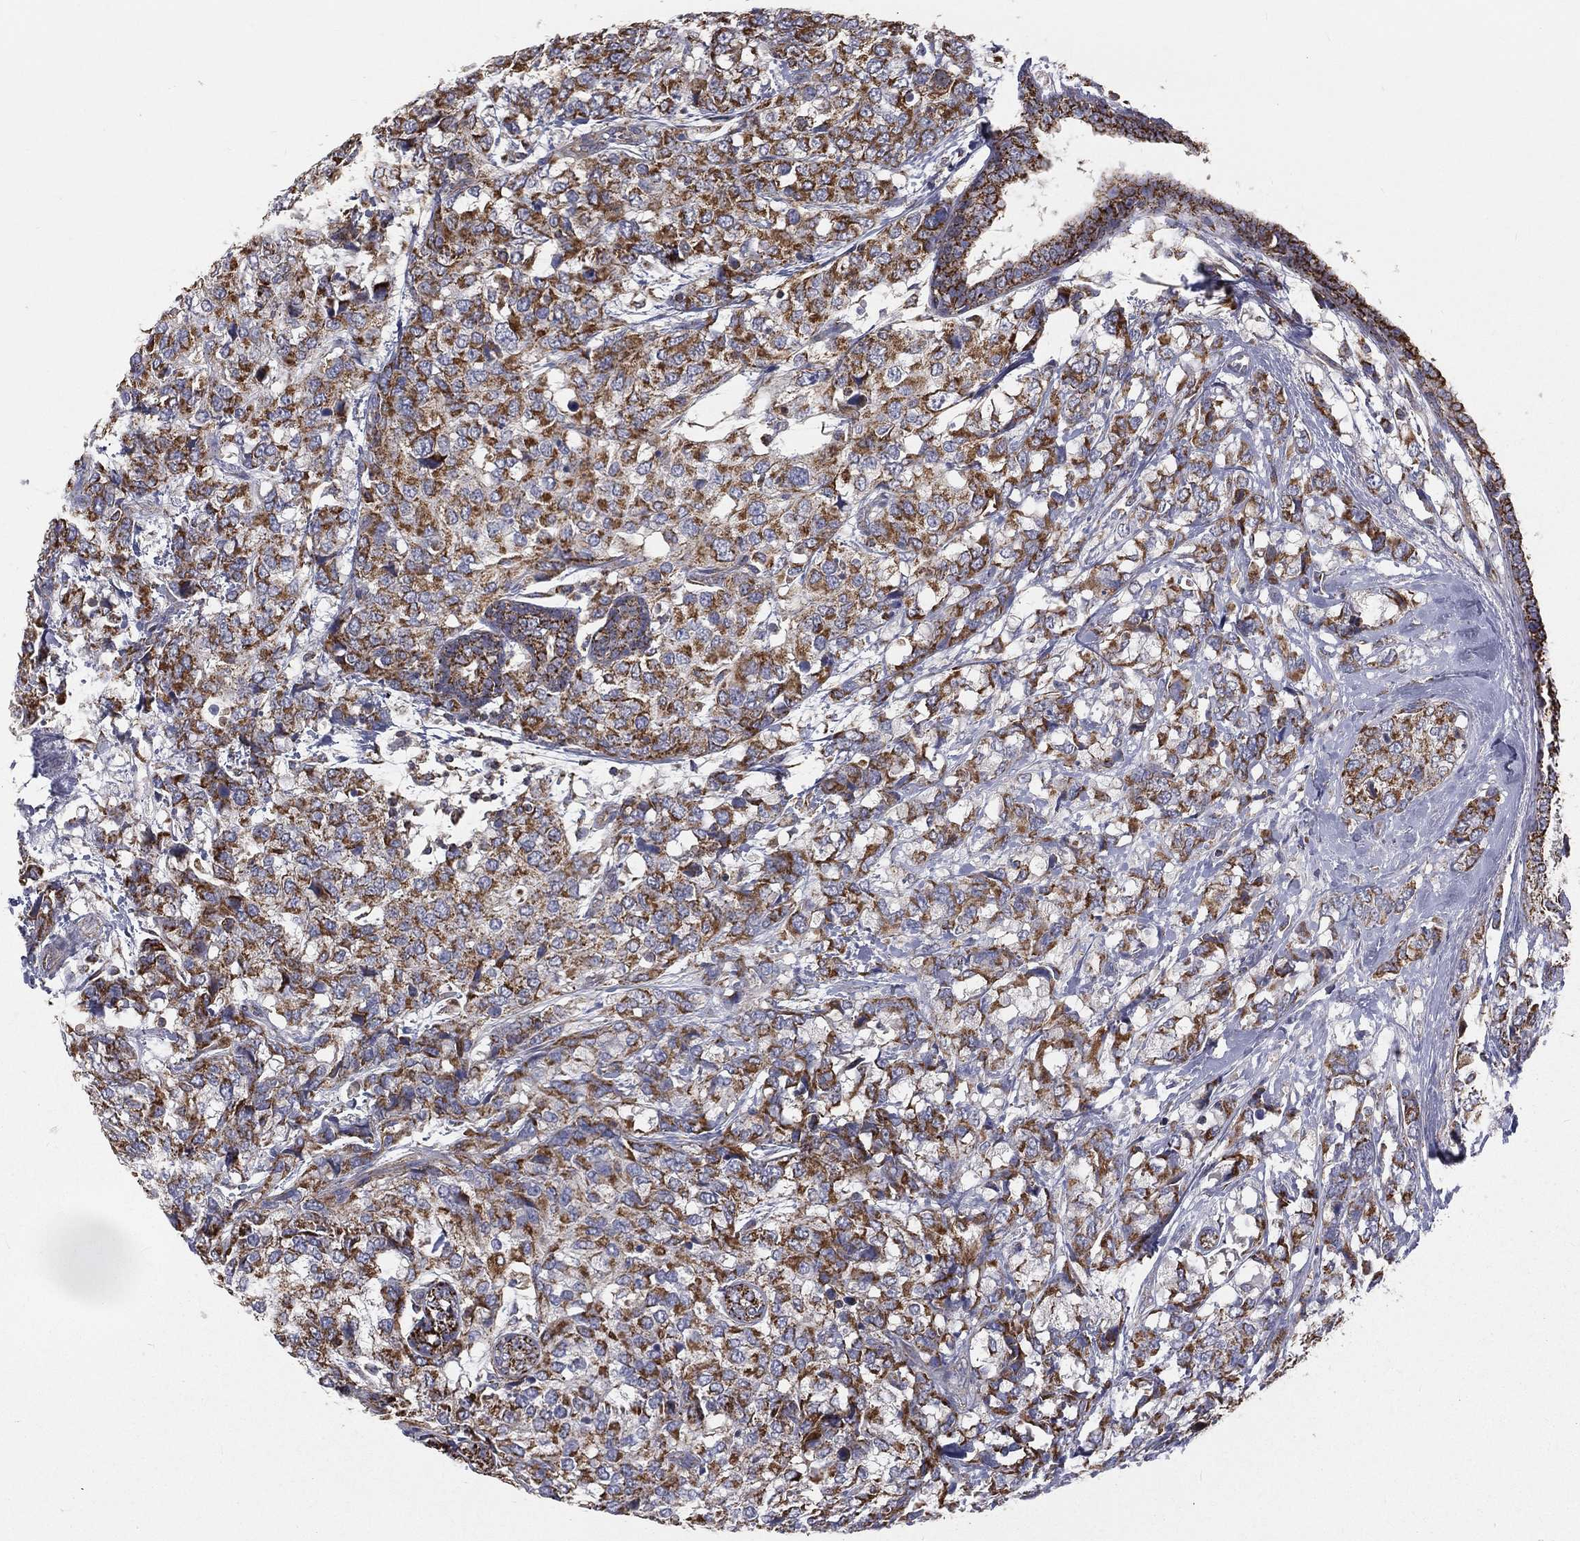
{"staining": {"intensity": "strong", "quantity": ">75%", "location": "cytoplasmic/membranous"}, "tissue": "breast cancer", "cell_type": "Tumor cells", "image_type": "cancer", "snomed": [{"axis": "morphology", "description": "Lobular carcinoma"}, {"axis": "topography", "description": "Breast"}], "caption": "Strong cytoplasmic/membranous protein staining is present in approximately >75% of tumor cells in breast cancer (lobular carcinoma).", "gene": "HADH", "patient": {"sex": "female", "age": 59}}